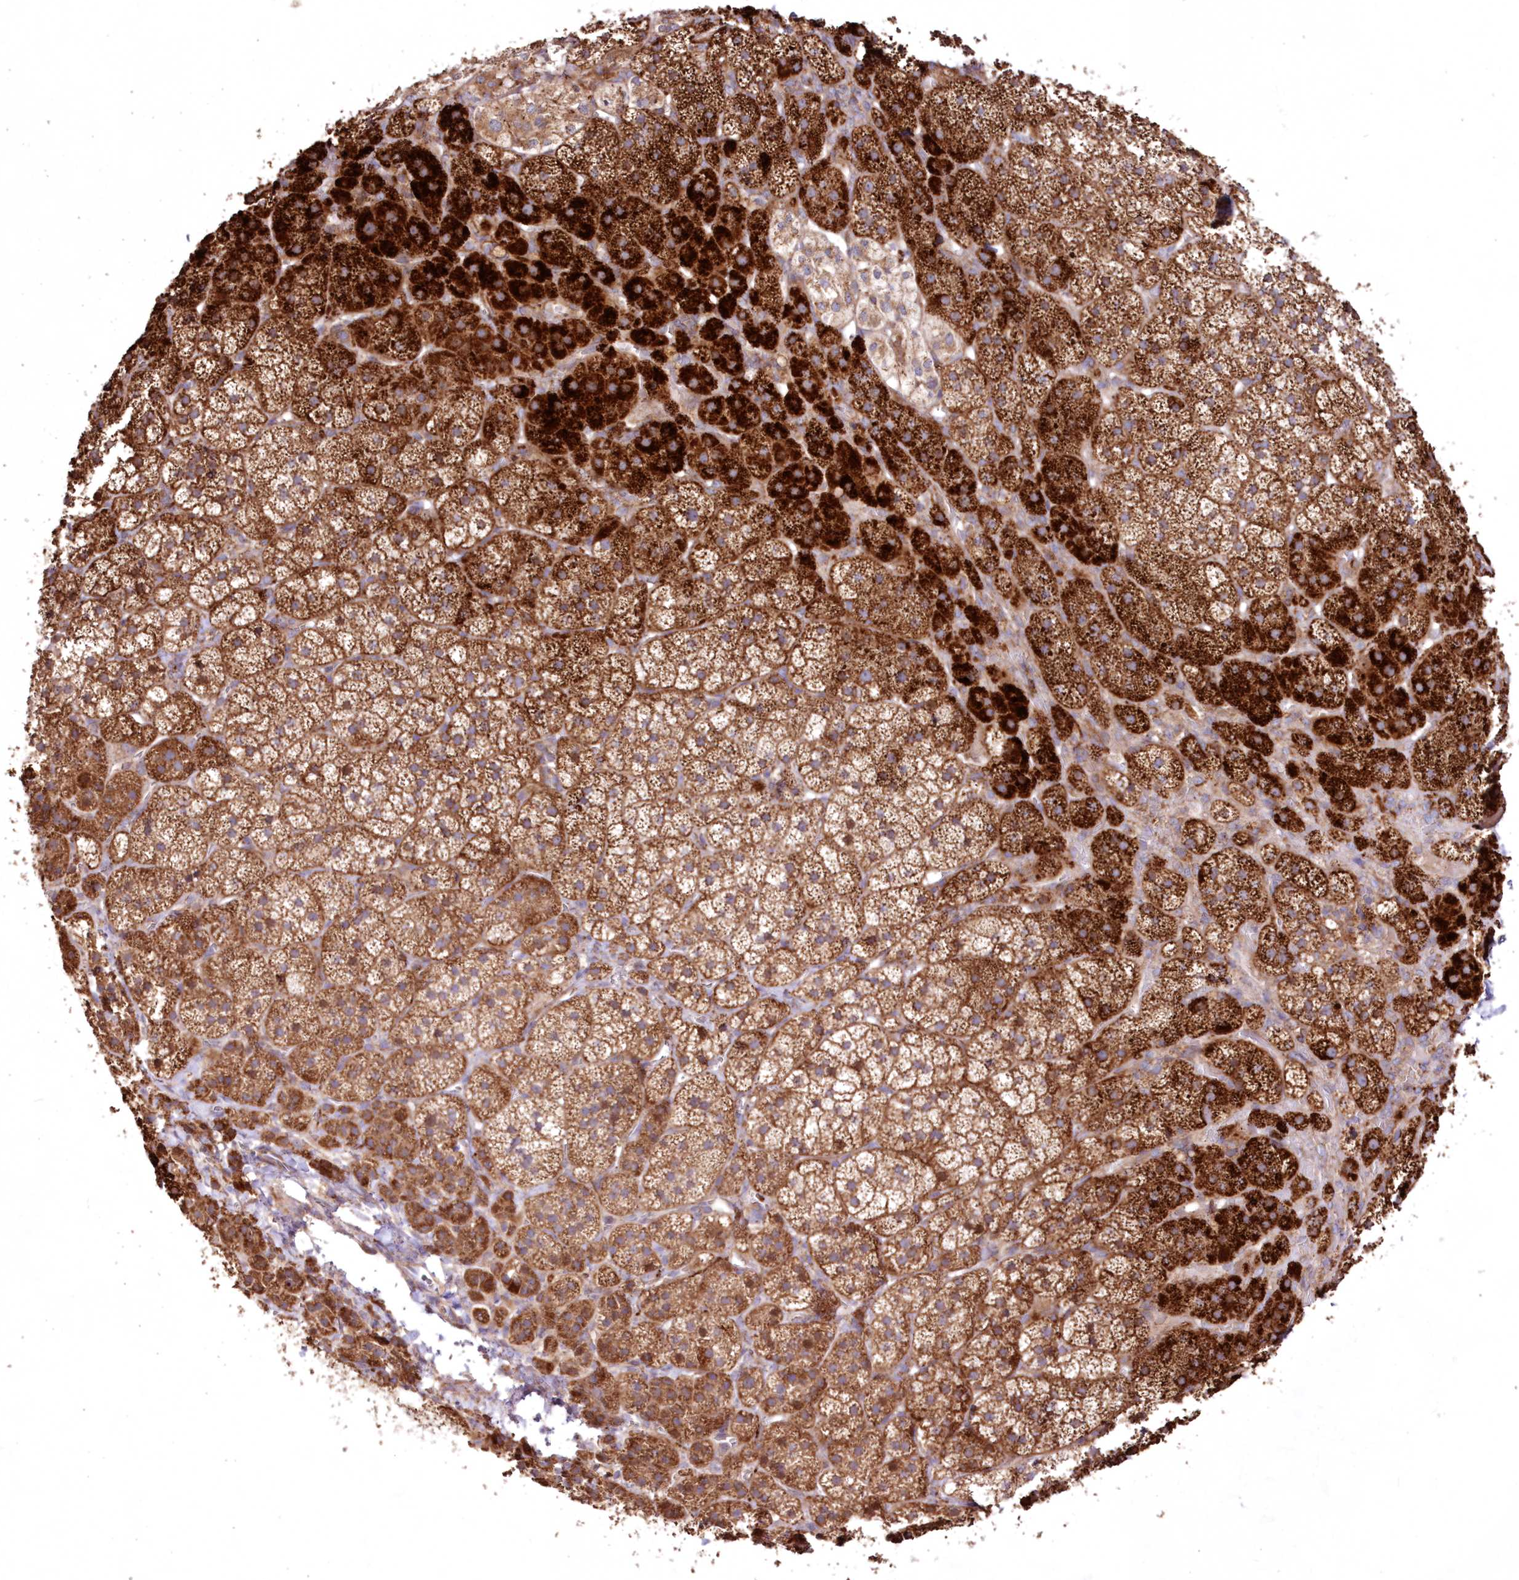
{"staining": {"intensity": "strong", "quantity": ">75%", "location": "cytoplasmic/membranous"}, "tissue": "adrenal gland", "cell_type": "Glandular cells", "image_type": "normal", "snomed": [{"axis": "morphology", "description": "Normal tissue, NOS"}, {"axis": "topography", "description": "Adrenal gland"}], "caption": "Human adrenal gland stained with a brown dye demonstrates strong cytoplasmic/membranous positive staining in about >75% of glandular cells.", "gene": "HADHB", "patient": {"sex": "female", "age": 44}}